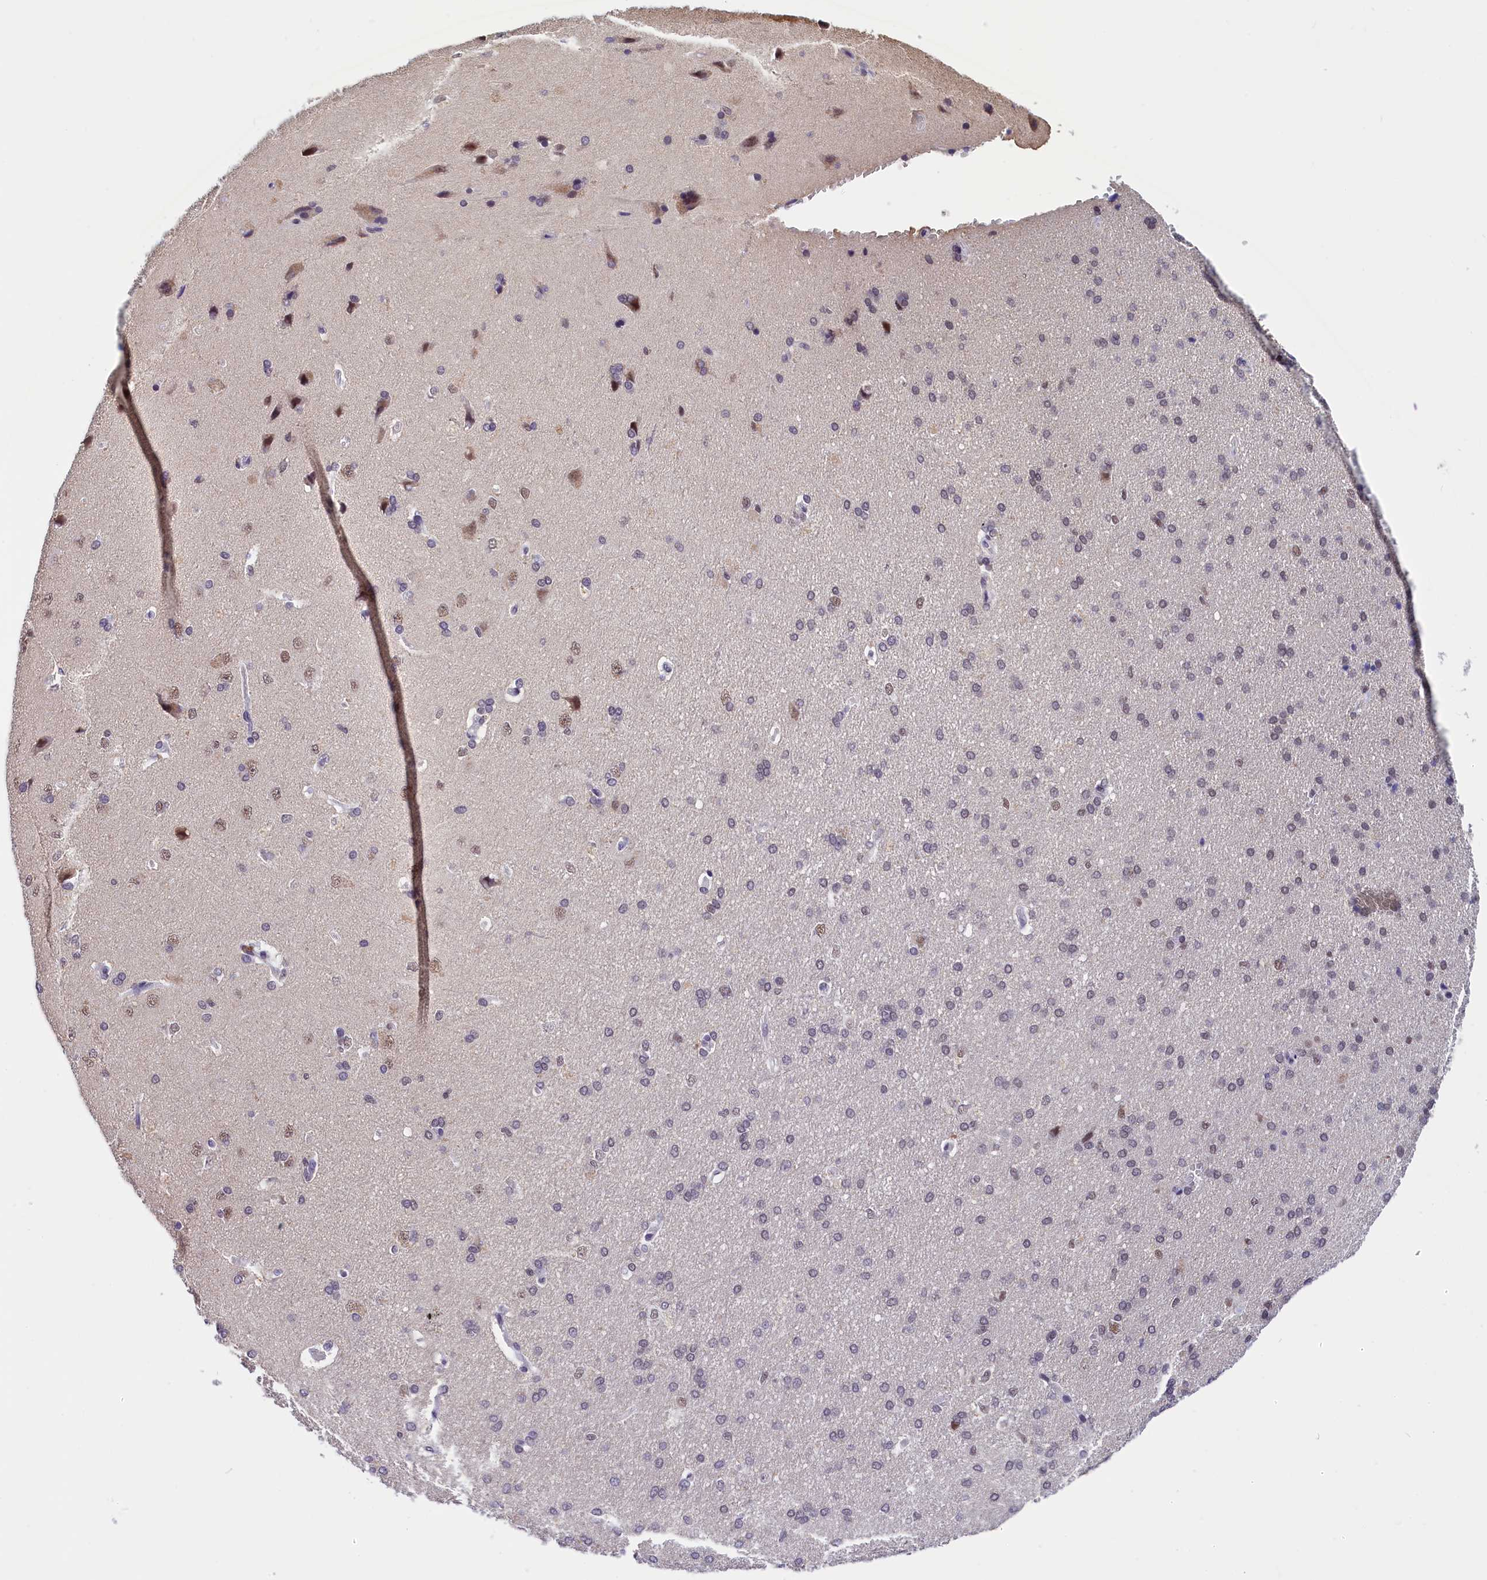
{"staining": {"intensity": "negative", "quantity": "none", "location": "none"}, "tissue": "cerebral cortex", "cell_type": "Endothelial cells", "image_type": "normal", "snomed": [{"axis": "morphology", "description": "Normal tissue, NOS"}, {"axis": "topography", "description": "Cerebral cortex"}], "caption": "Endothelial cells show no significant protein positivity in unremarkable cerebral cortex.", "gene": "ZC3H4", "patient": {"sex": "male", "age": 62}}